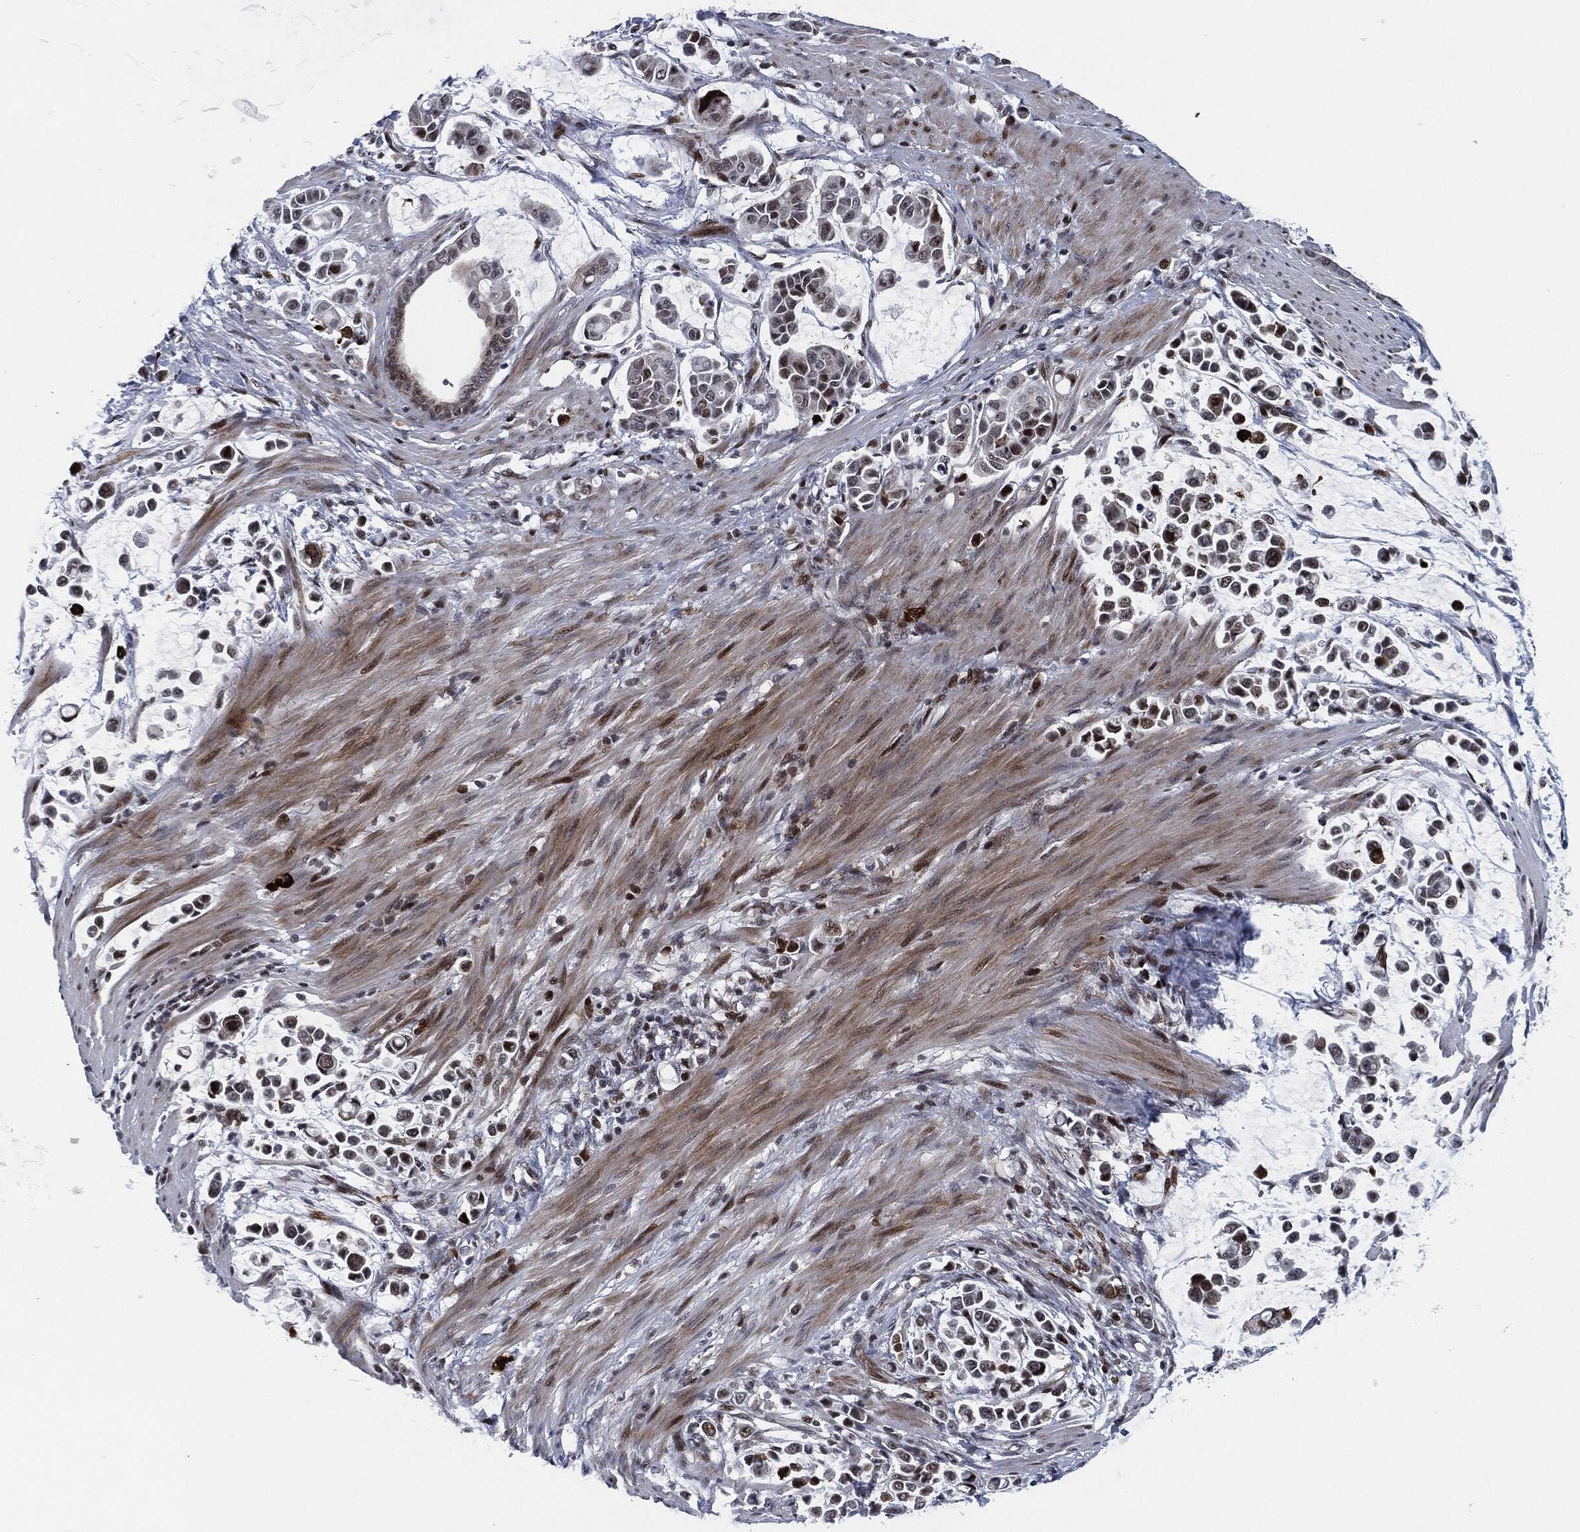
{"staining": {"intensity": "strong", "quantity": "<25%", "location": "nuclear"}, "tissue": "stomach cancer", "cell_type": "Tumor cells", "image_type": "cancer", "snomed": [{"axis": "morphology", "description": "Adenocarcinoma, NOS"}, {"axis": "topography", "description": "Stomach"}], "caption": "There is medium levels of strong nuclear positivity in tumor cells of stomach cancer (adenocarcinoma), as demonstrated by immunohistochemical staining (brown color).", "gene": "AKT2", "patient": {"sex": "male", "age": 82}}